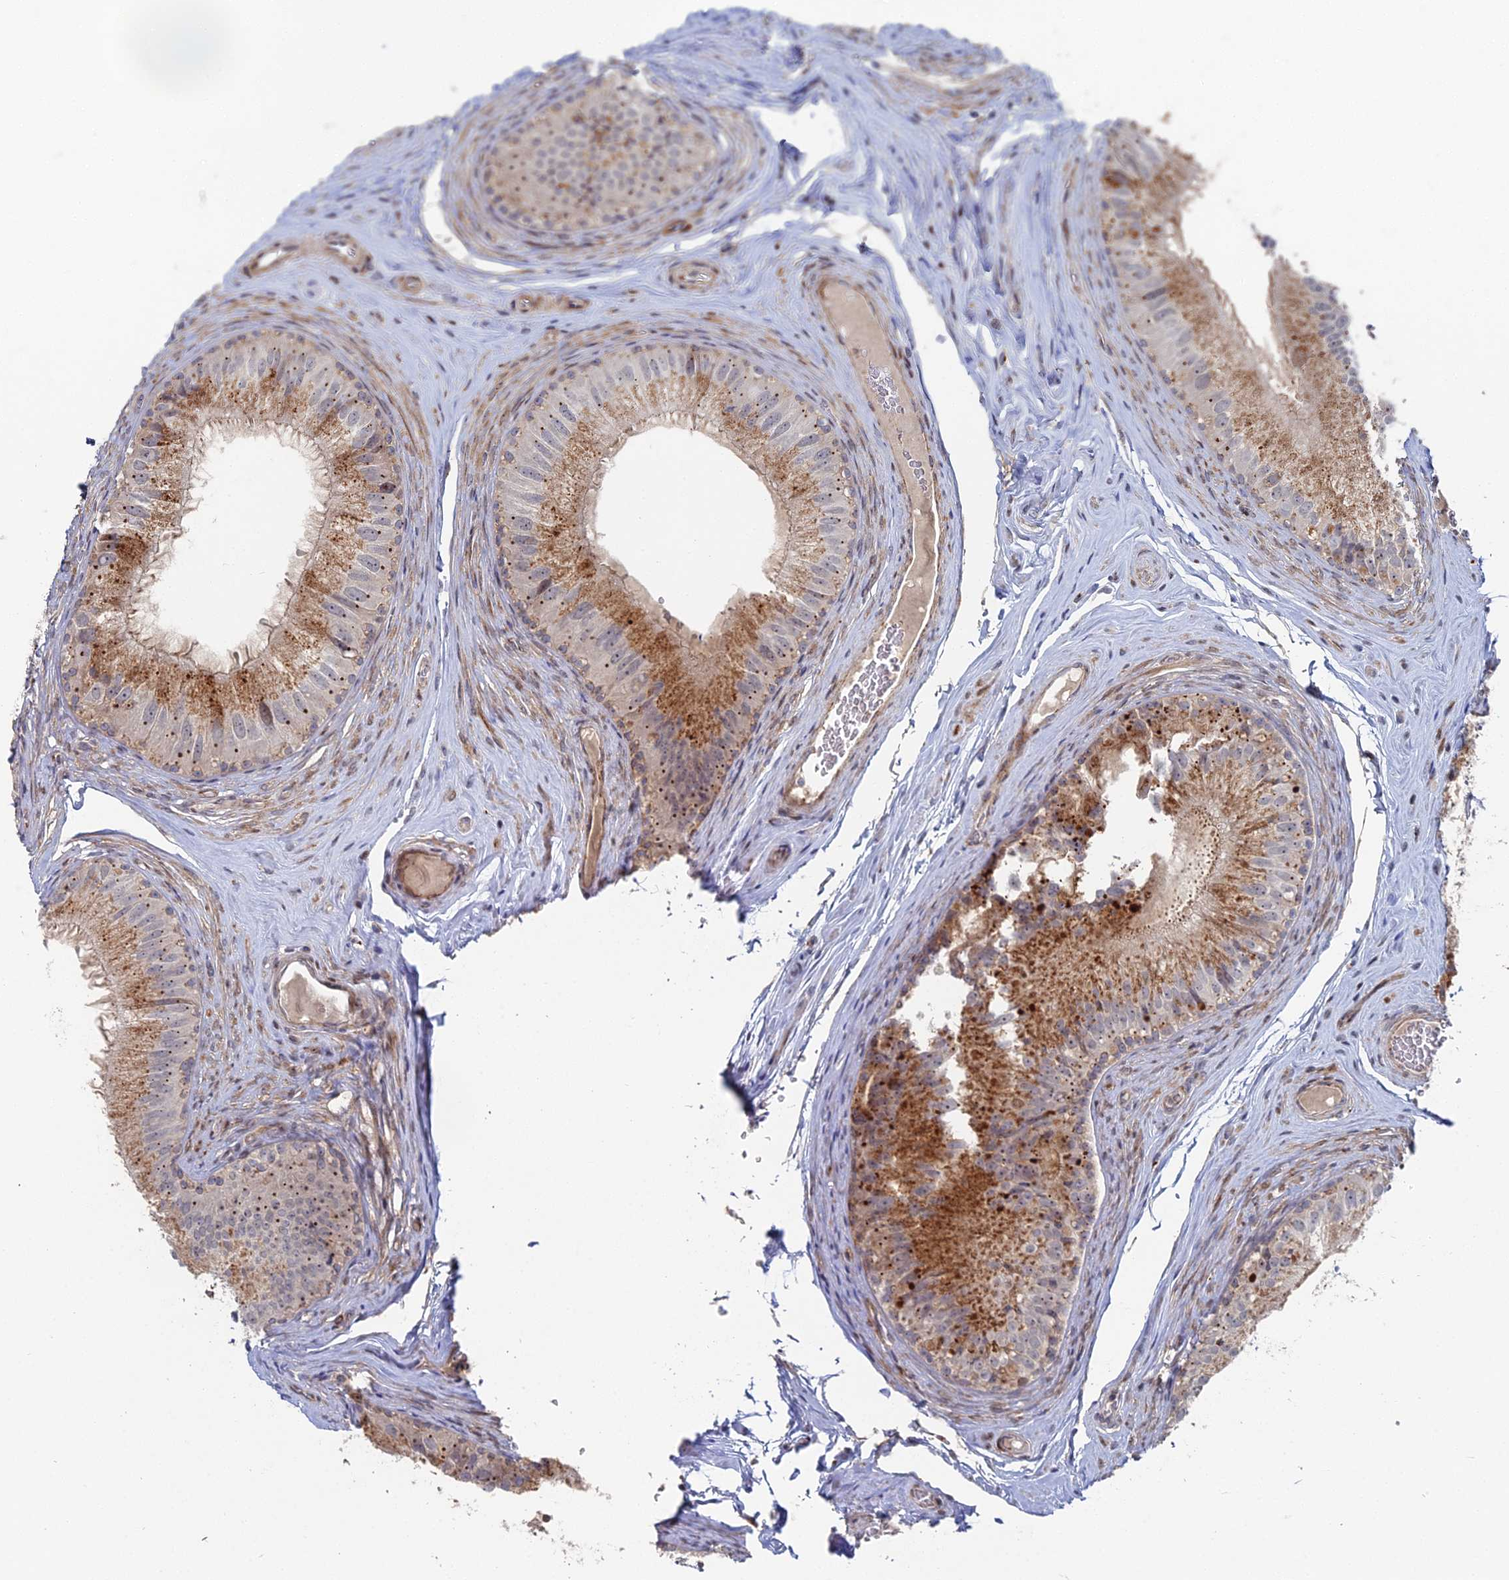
{"staining": {"intensity": "moderate", "quantity": ">75%", "location": "cytoplasmic/membranous,nuclear"}, "tissue": "epididymis", "cell_type": "Glandular cells", "image_type": "normal", "snomed": [{"axis": "morphology", "description": "Normal tissue, NOS"}, {"axis": "topography", "description": "Epididymis"}], "caption": "Normal epididymis was stained to show a protein in brown. There is medium levels of moderate cytoplasmic/membranous,nuclear positivity in approximately >75% of glandular cells.", "gene": "SGMS1", "patient": {"sex": "male", "age": 46}}